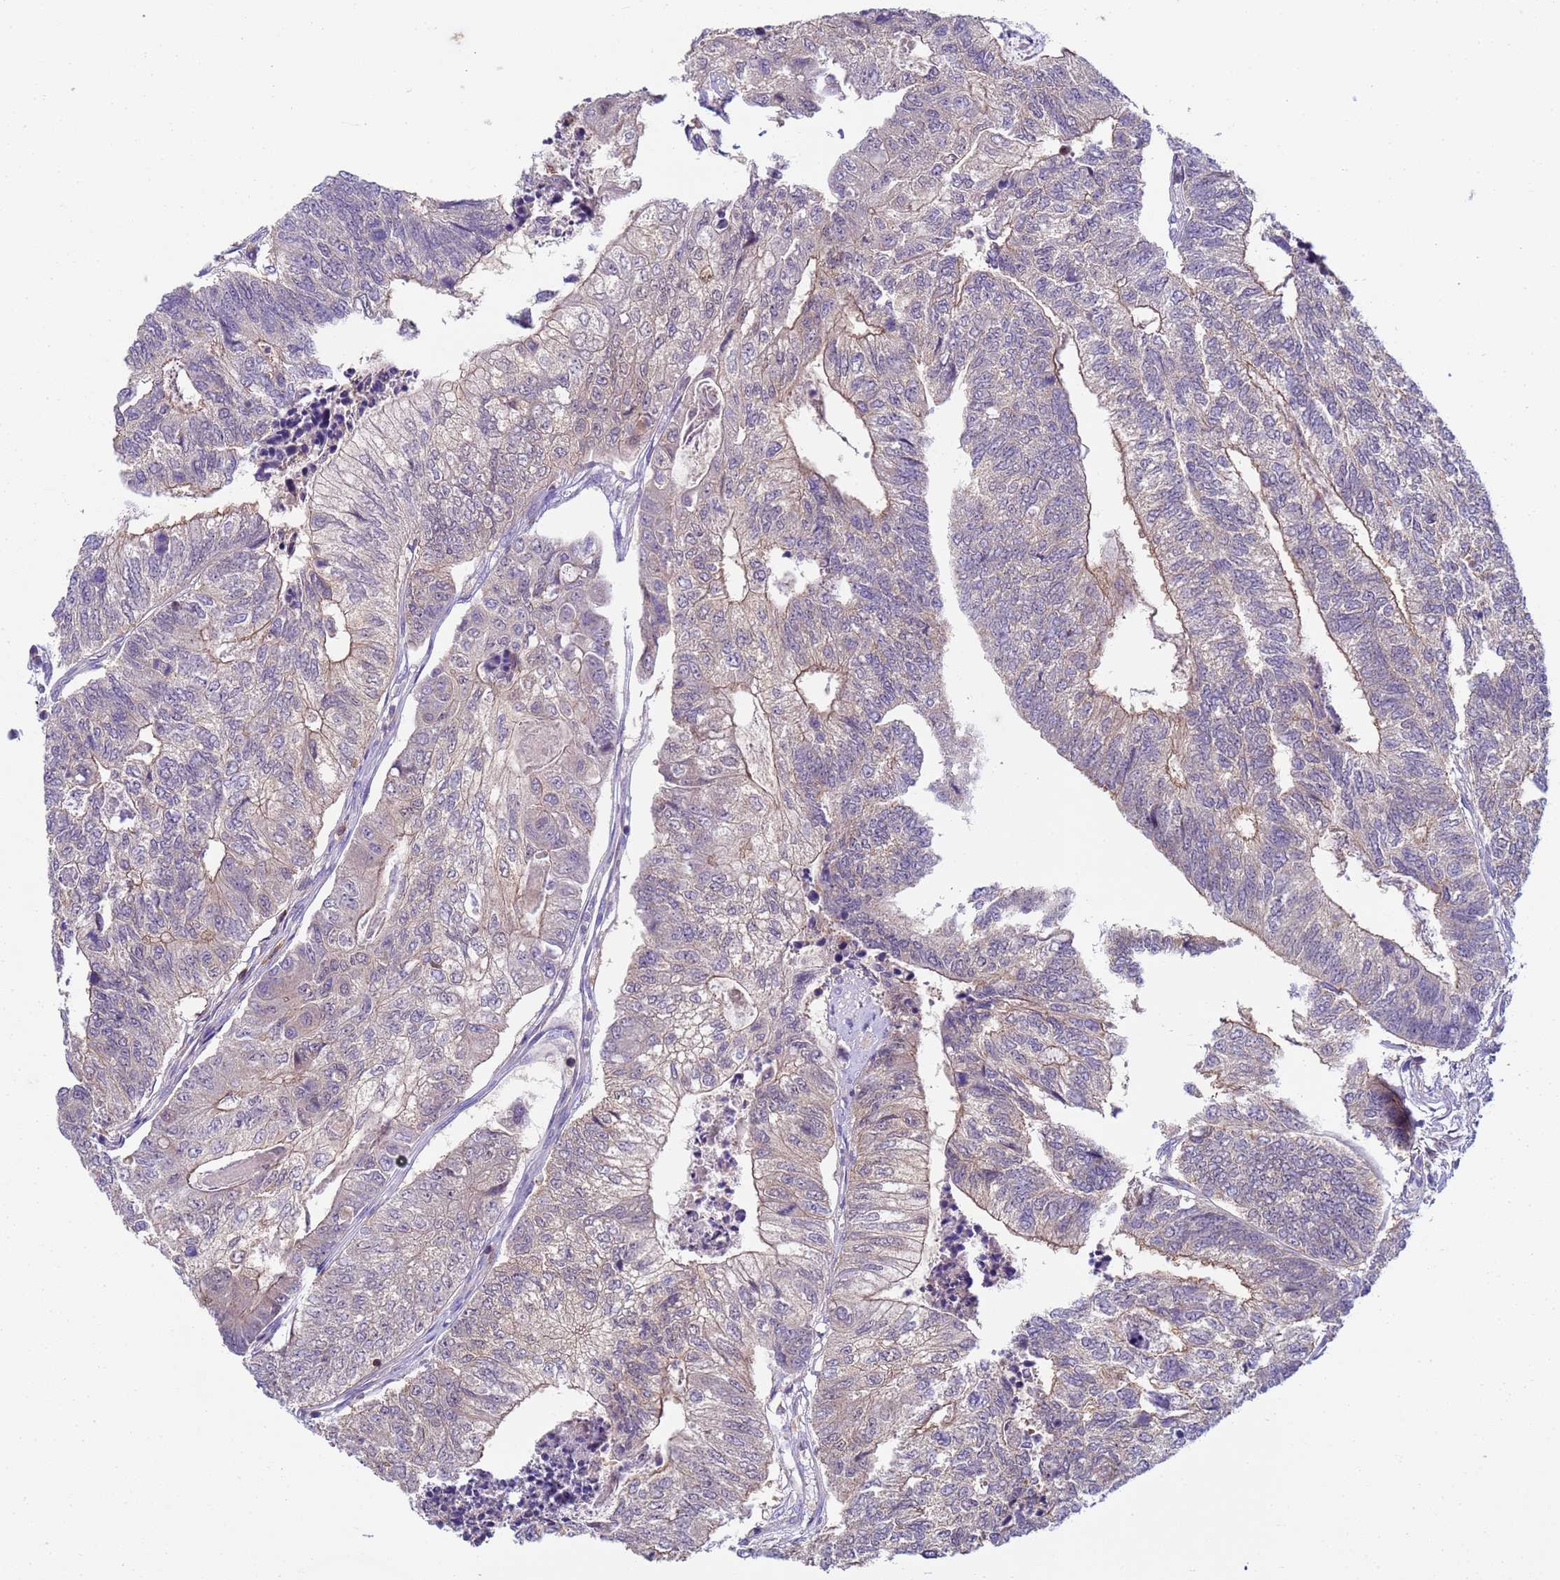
{"staining": {"intensity": "weak", "quantity": "<25%", "location": "cytoplasmic/membranous"}, "tissue": "colorectal cancer", "cell_type": "Tumor cells", "image_type": "cancer", "snomed": [{"axis": "morphology", "description": "Adenocarcinoma, NOS"}, {"axis": "topography", "description": "Colon"}], "caption": "A high-resolution micrograph shows immunohistochemistry (IHC) staining of colorectal cancer, which displays no significant staining in tumor cells.", "gene": "KLHL13", "patient": {"sex": "female", "age": 67}}